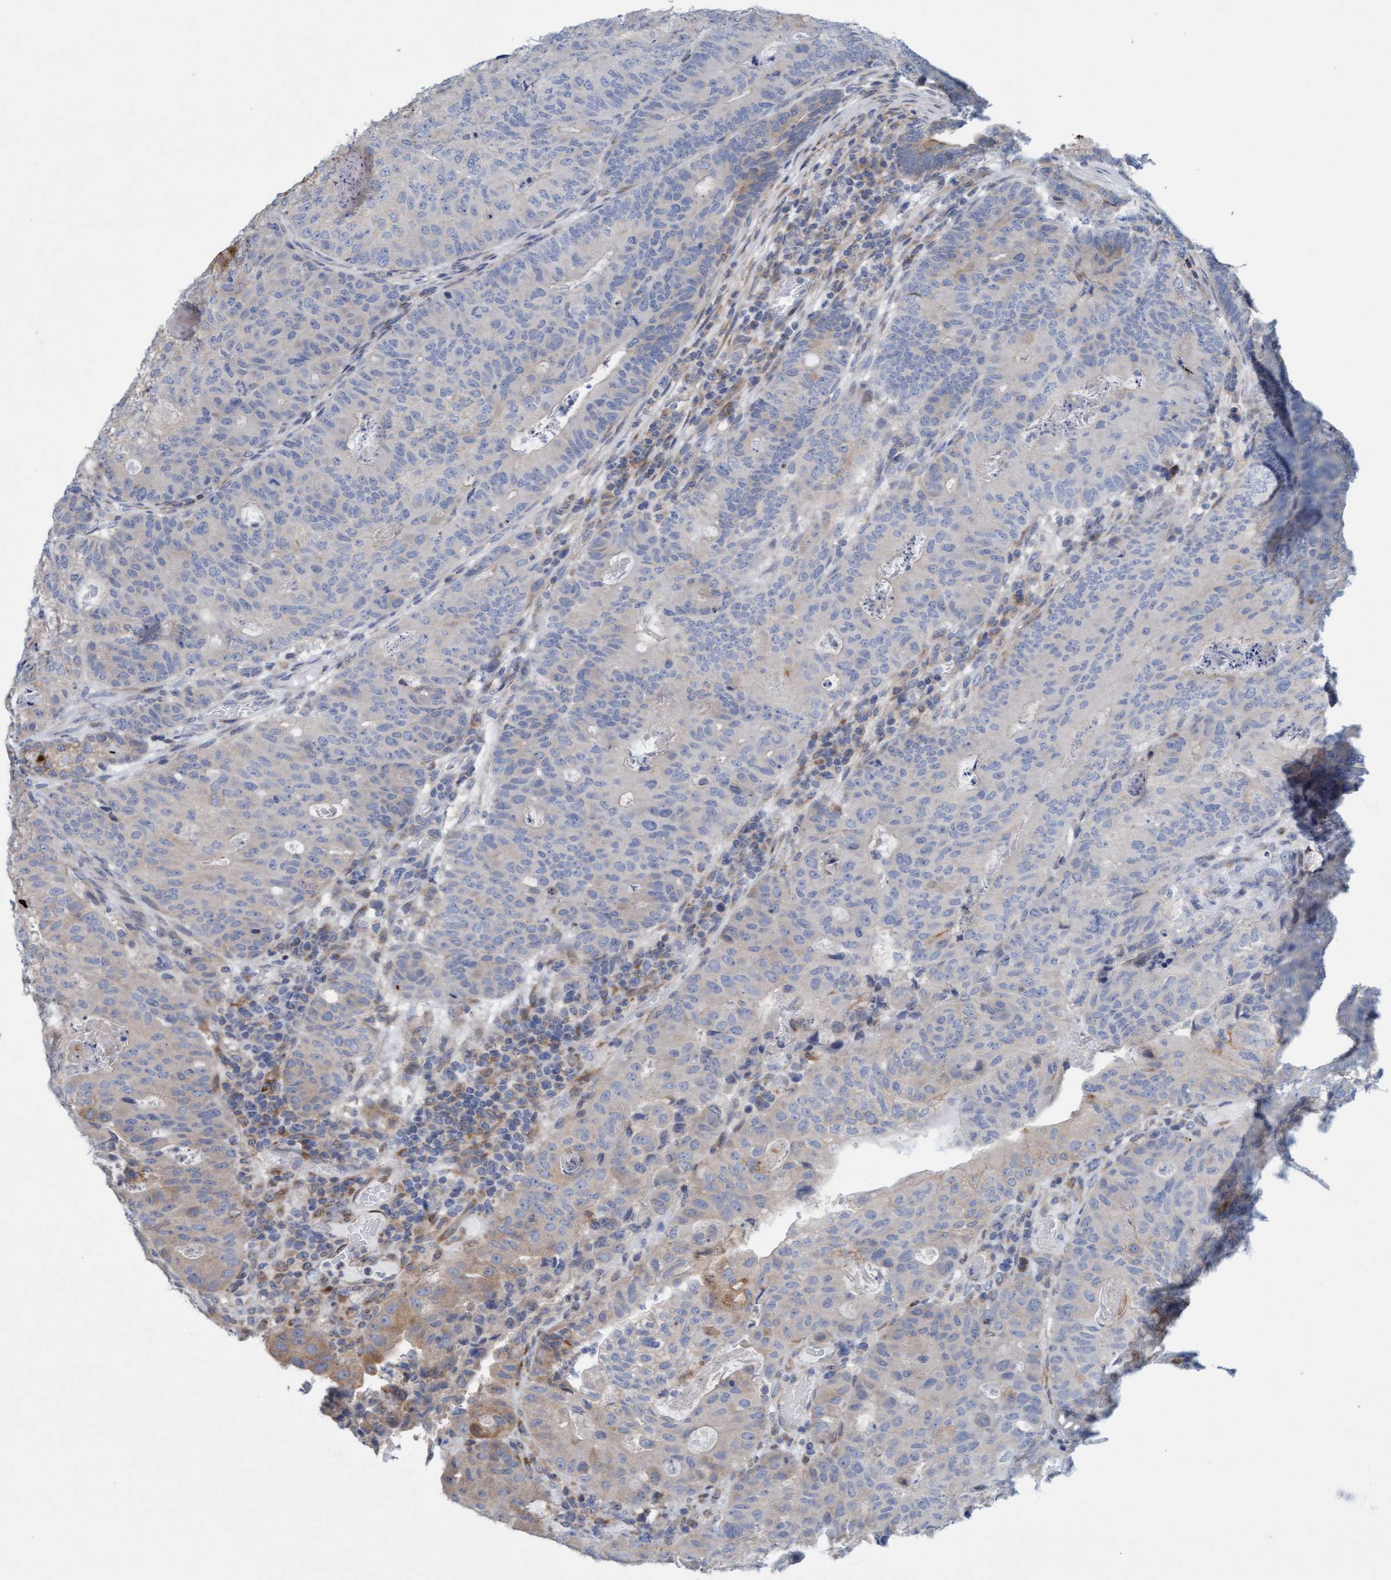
{"staining": {"intensity": "weak", "quantity": "<25%", "location": "cytoplasmic/membranous"}, "tissue": "colorectal cancer", "cell_type": "Tumor cells", "image_type": "cancer", "snomed": [{"axis": "morphology", "description": "Adenocarcinoma, NOS"}, {"axis": "topography", "description": "Colon"}], "caption": "Micrograph shows no significant protein positivity in tumor cells of colorectal adenocarcinoma.", "gene": "SLC28A3", "patient": {"sex": "female", "age": 67}}